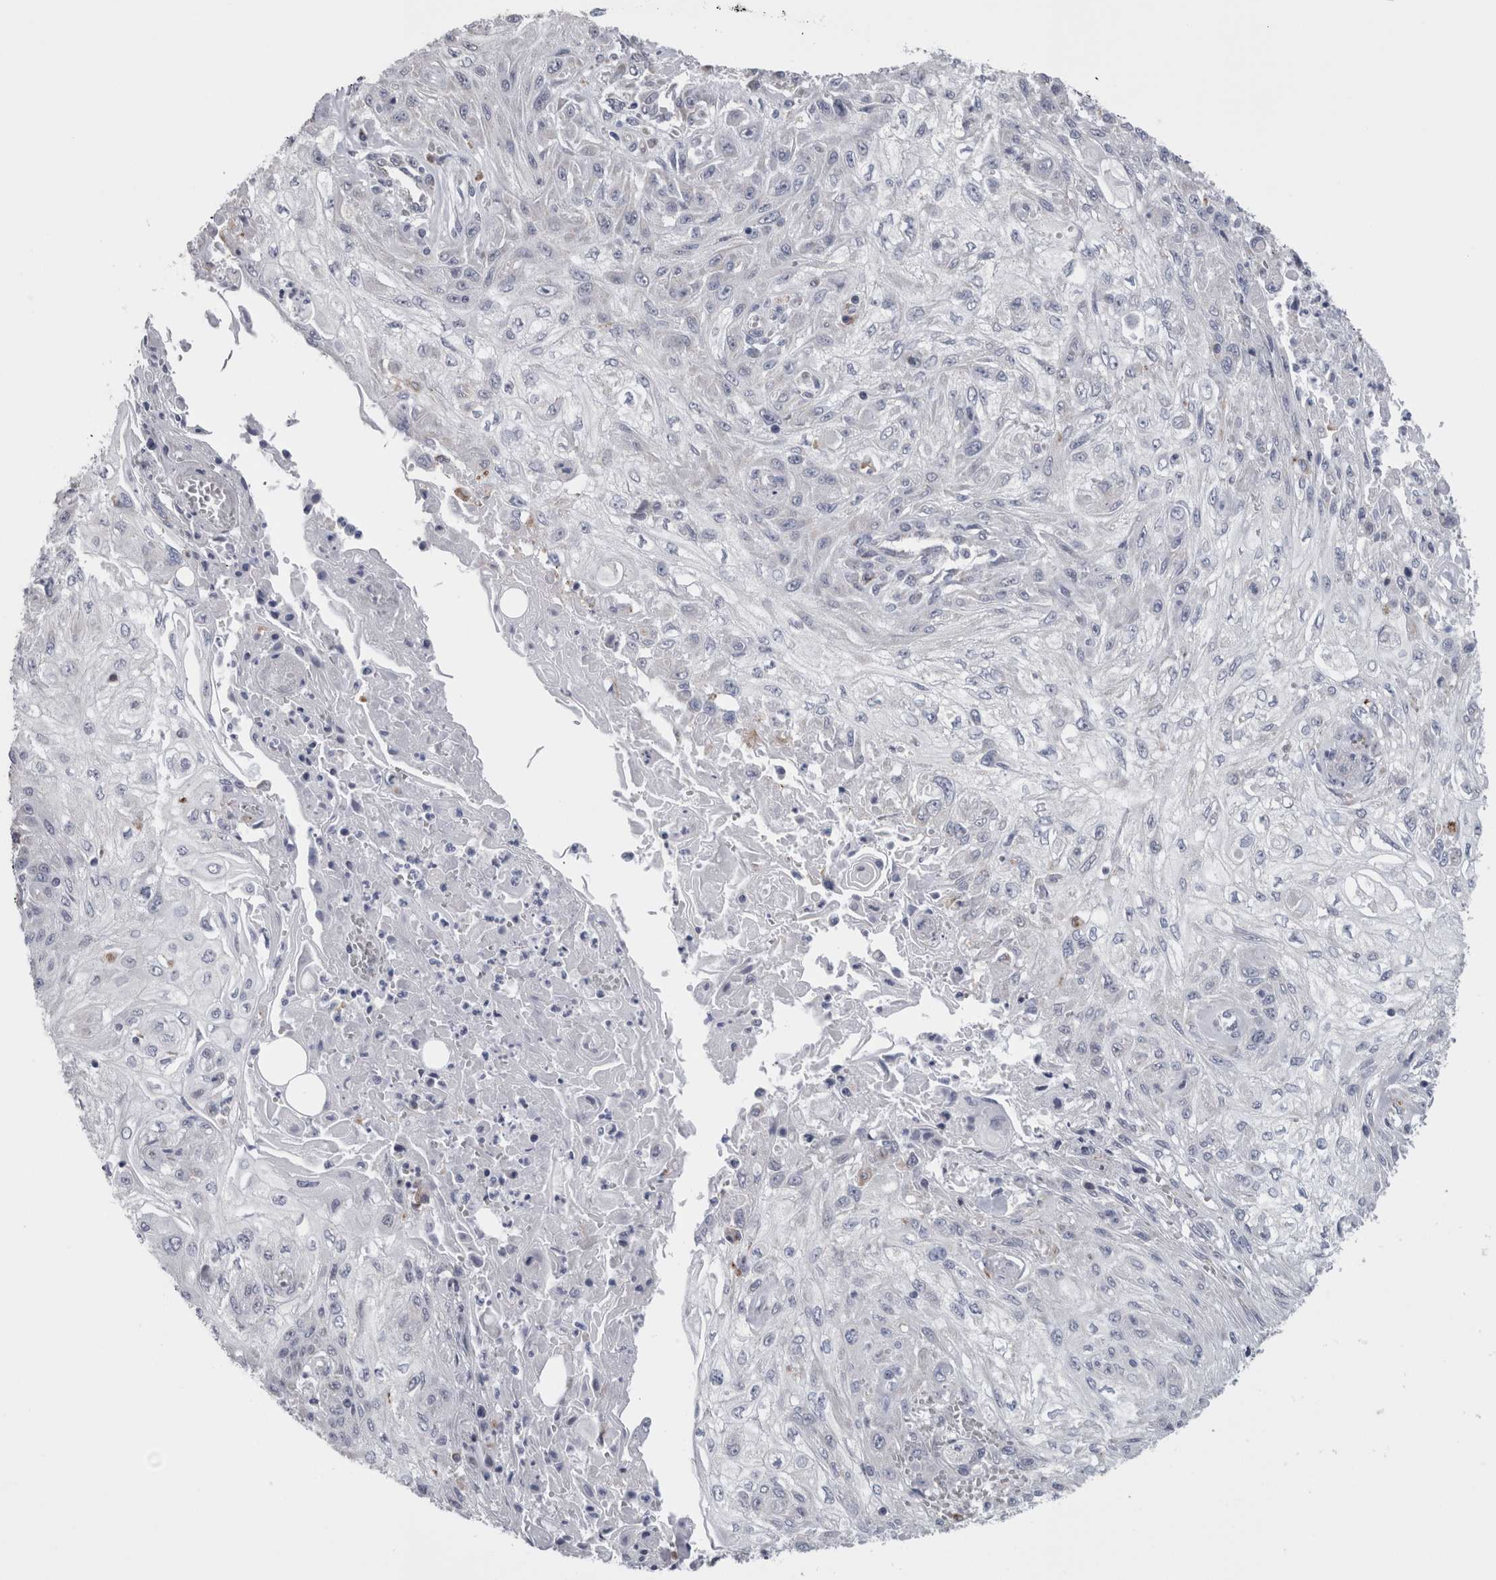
{"staining": {"intensity": "negative", "quantity": "none", "location": "none"}, "tissue": "skin cancer", "cell_type": "Tumor cells", "image_type": "cancer", "snomed": [{"axis": "morphology", "description": "Squamous cell carcinoma, NOS"}, {"axis": "morphology", "description": "Squamous cell carcinoma, metastatic, NOS"}, {"axis": "topography", "description": "Skin"}, {"axis": "topography", "description": "Lymph node"}], "caption": "The photomicrograph demonstrates no staining of tumor cells in skin squamous cell carcinoma.", "gene": "GDAP1", "patient": {"sex": "male", "age": 75}}